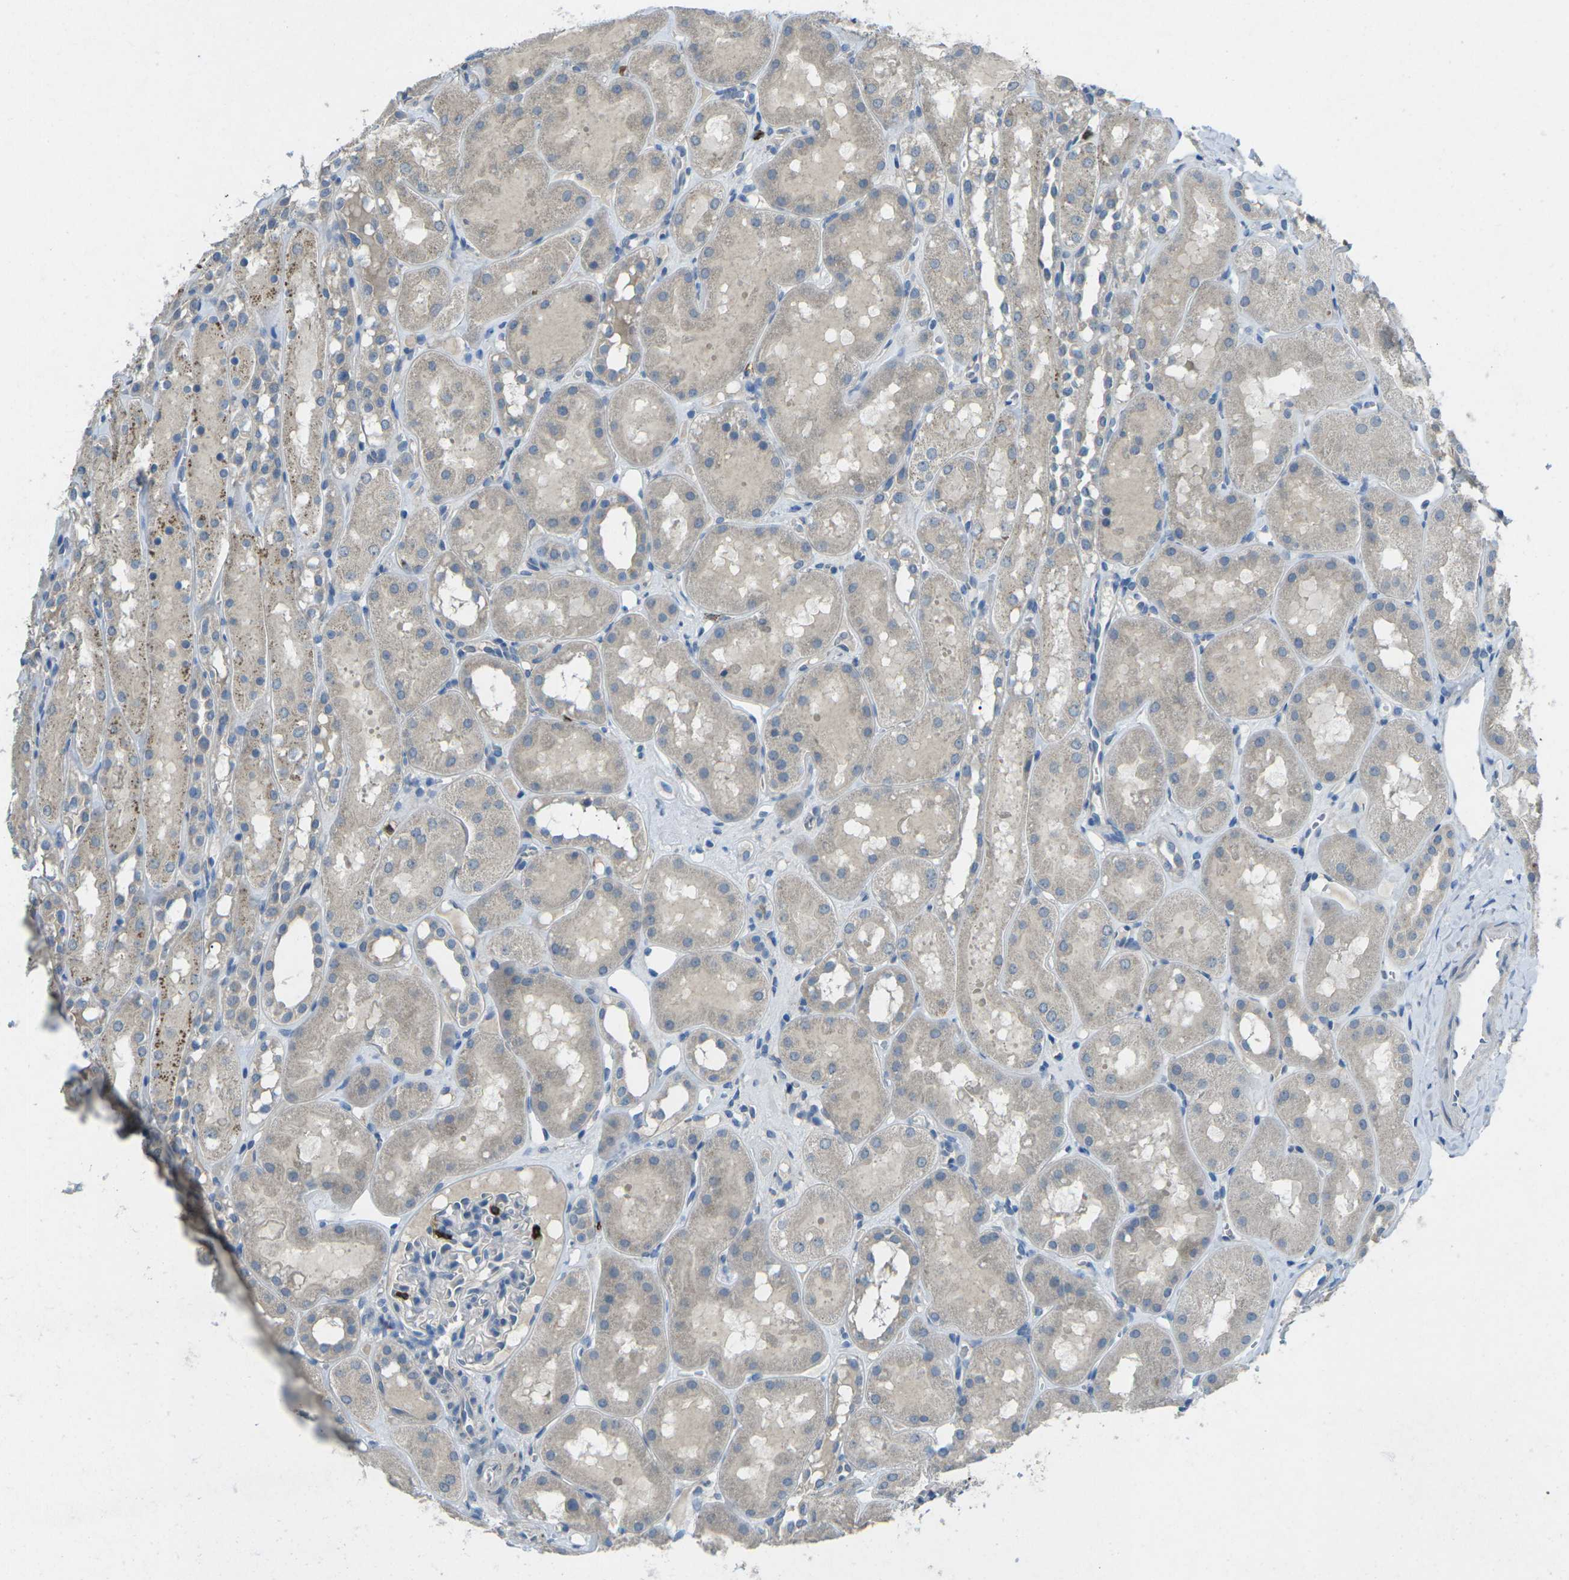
{"staining": {"intensity": "negative", "quantity": "none", "location": "none"}, "tissue": "kidney", "cell_type": "Cells in glomeruli", "image_type": "normal", "snomed": [{"axis": "morphology", "description": "Normal tissue, NOS"}, {"axis": "topography", "description": "Kidney"}, {"axis": "topography", "description": "Urinary bladder"}], "caption": "A high-resolution micrograph shows immunohistochemistry staining of benign kidney, which shows no significant expression in cells in glomeruli. Nuclei are stained in blue.", "gene": "CD19", "patient": {"sex": "male", "age": 16}}